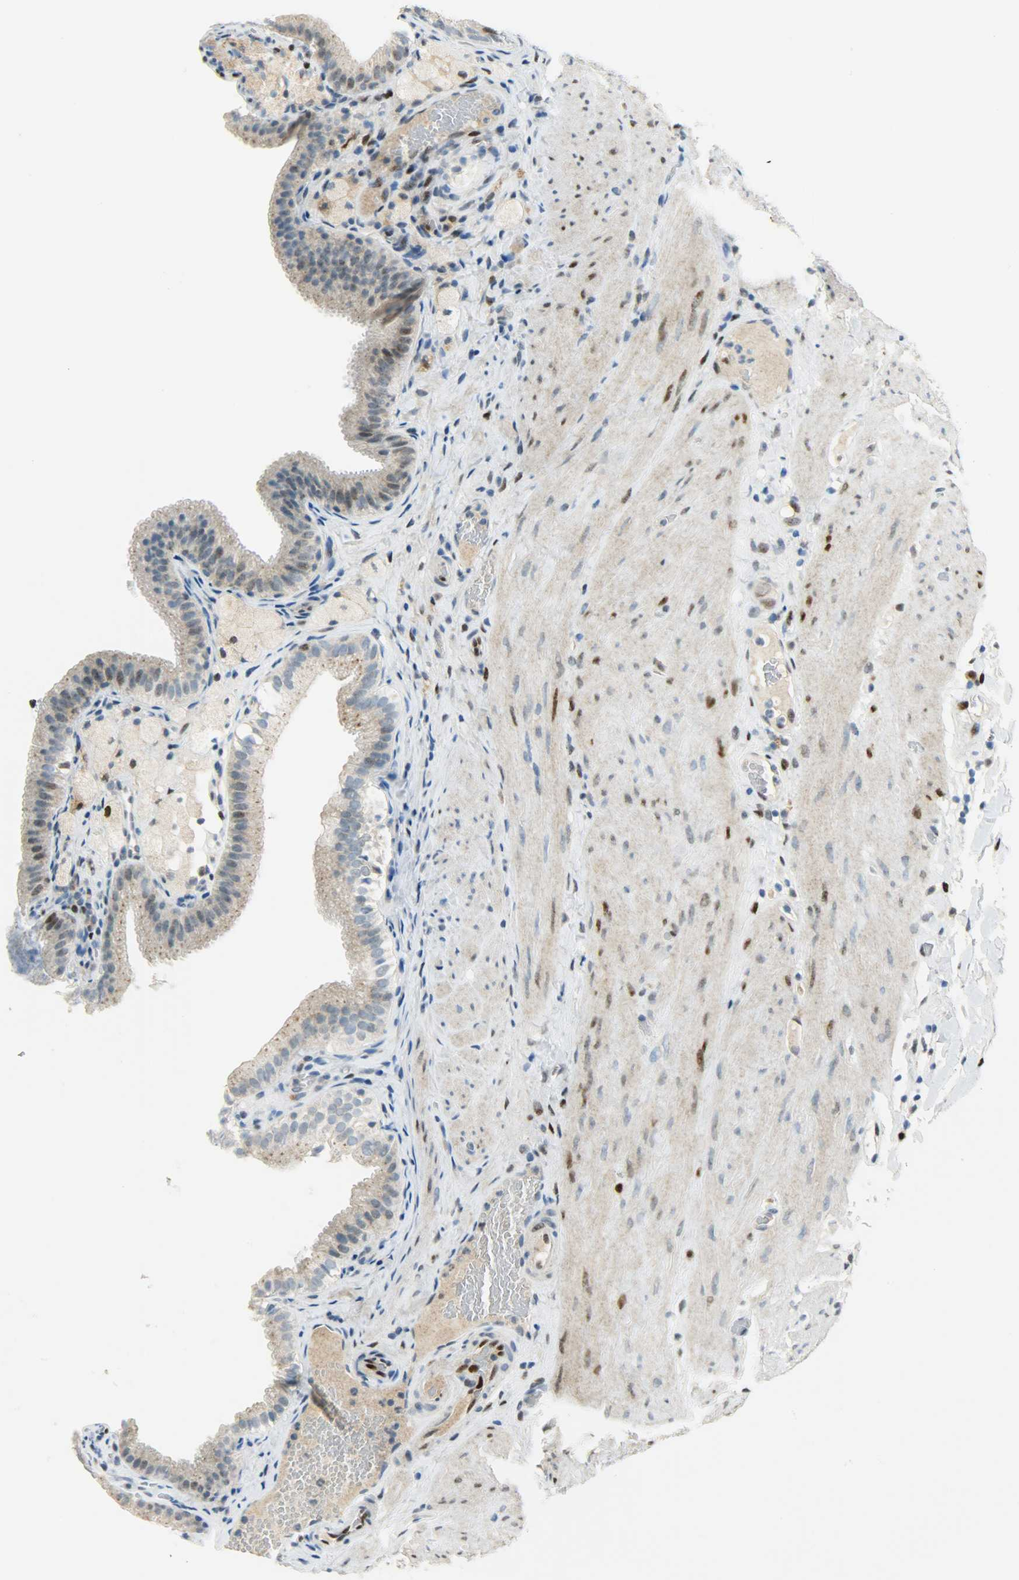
{"staining": {"intensity": "weak", "quantity": "<25%", "location": "nuclear"}, "tissue": "gallbladder", "cell_type": "Glandular cells", "image_type": "normal", "snomed": [{"axis": "morphology", "description": "Normal tissue, NOS"}, {"axis": "topography", "description": "Gallbladder"}], "caption": "Glandular cells are negative for brown protein staining in normal gallbladder. Brightfield microscopy of immunohistochemistry (IHC) stained with DAB (brown) and hematoxylin (blue), captured at high magnification.", "gene": "JUNB", "patient": {"sex": "female", "age": 24}}